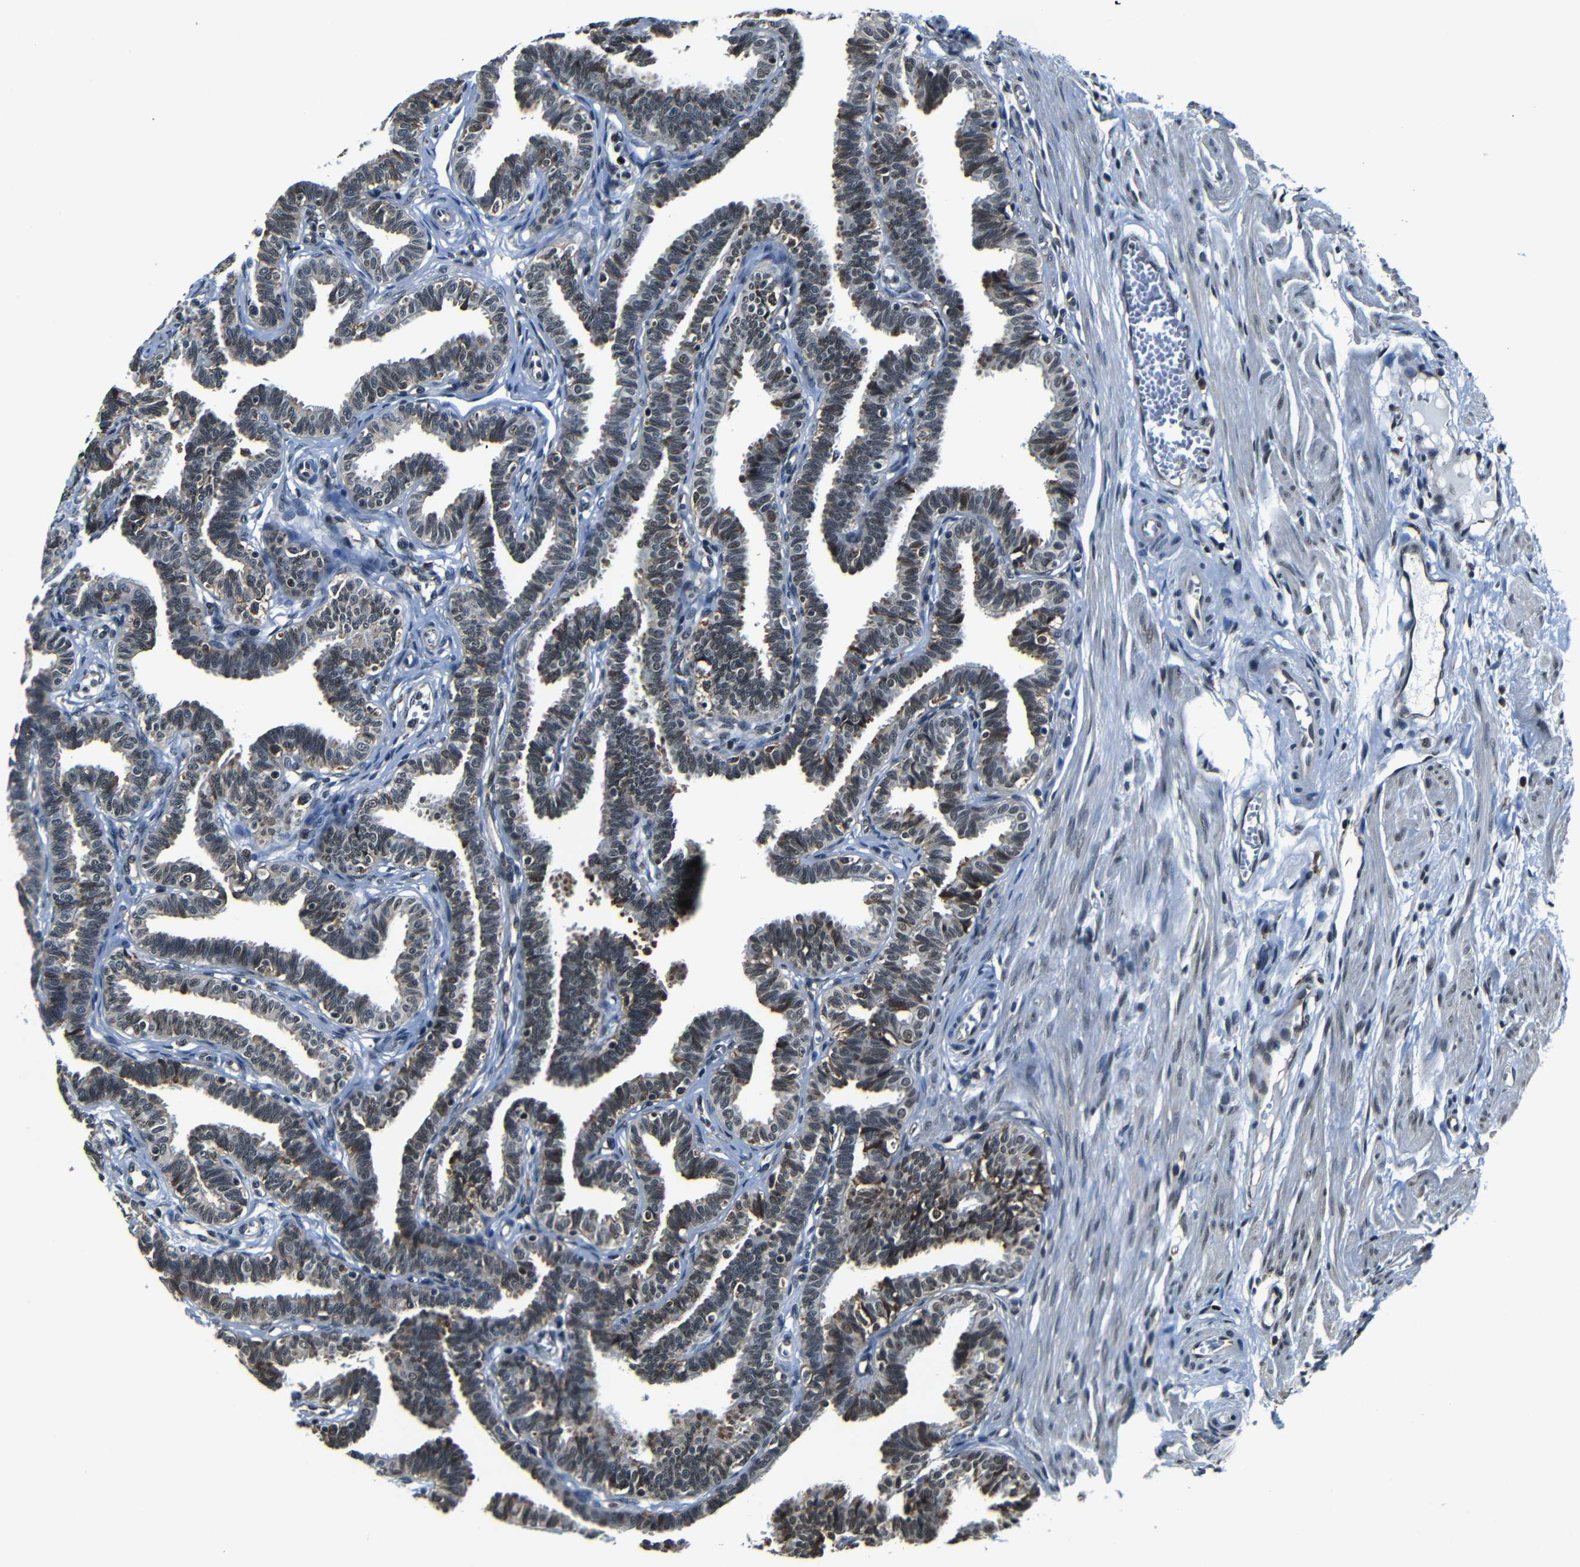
{"staining": {"intensity": "moderate", "quantity": "25%-75%", "location": "nuclear"}, "tissue": "fallopian tube", "cell_type": "Glandular cells", "image_type": "normal", "snomed": [{"axis": "morphology", "description": "Normal tissue, NOS"}, {"axis": "topography", "description": "Fallopian tube"}, {"axis": "topography", "description": "Ovary"}], "caption": "Protein expression analysis of normal fallopian tube shows moderate nuclear positivity in about 25%-75% of glandular cells. The staining was performed using DAB to visualize the protein expression in brown, while the nuclei were stained in blue with hematoxylin (Magnification: 20x).", "gene": "NCBP3", "patient": {"sex": "female", "age": 23}}